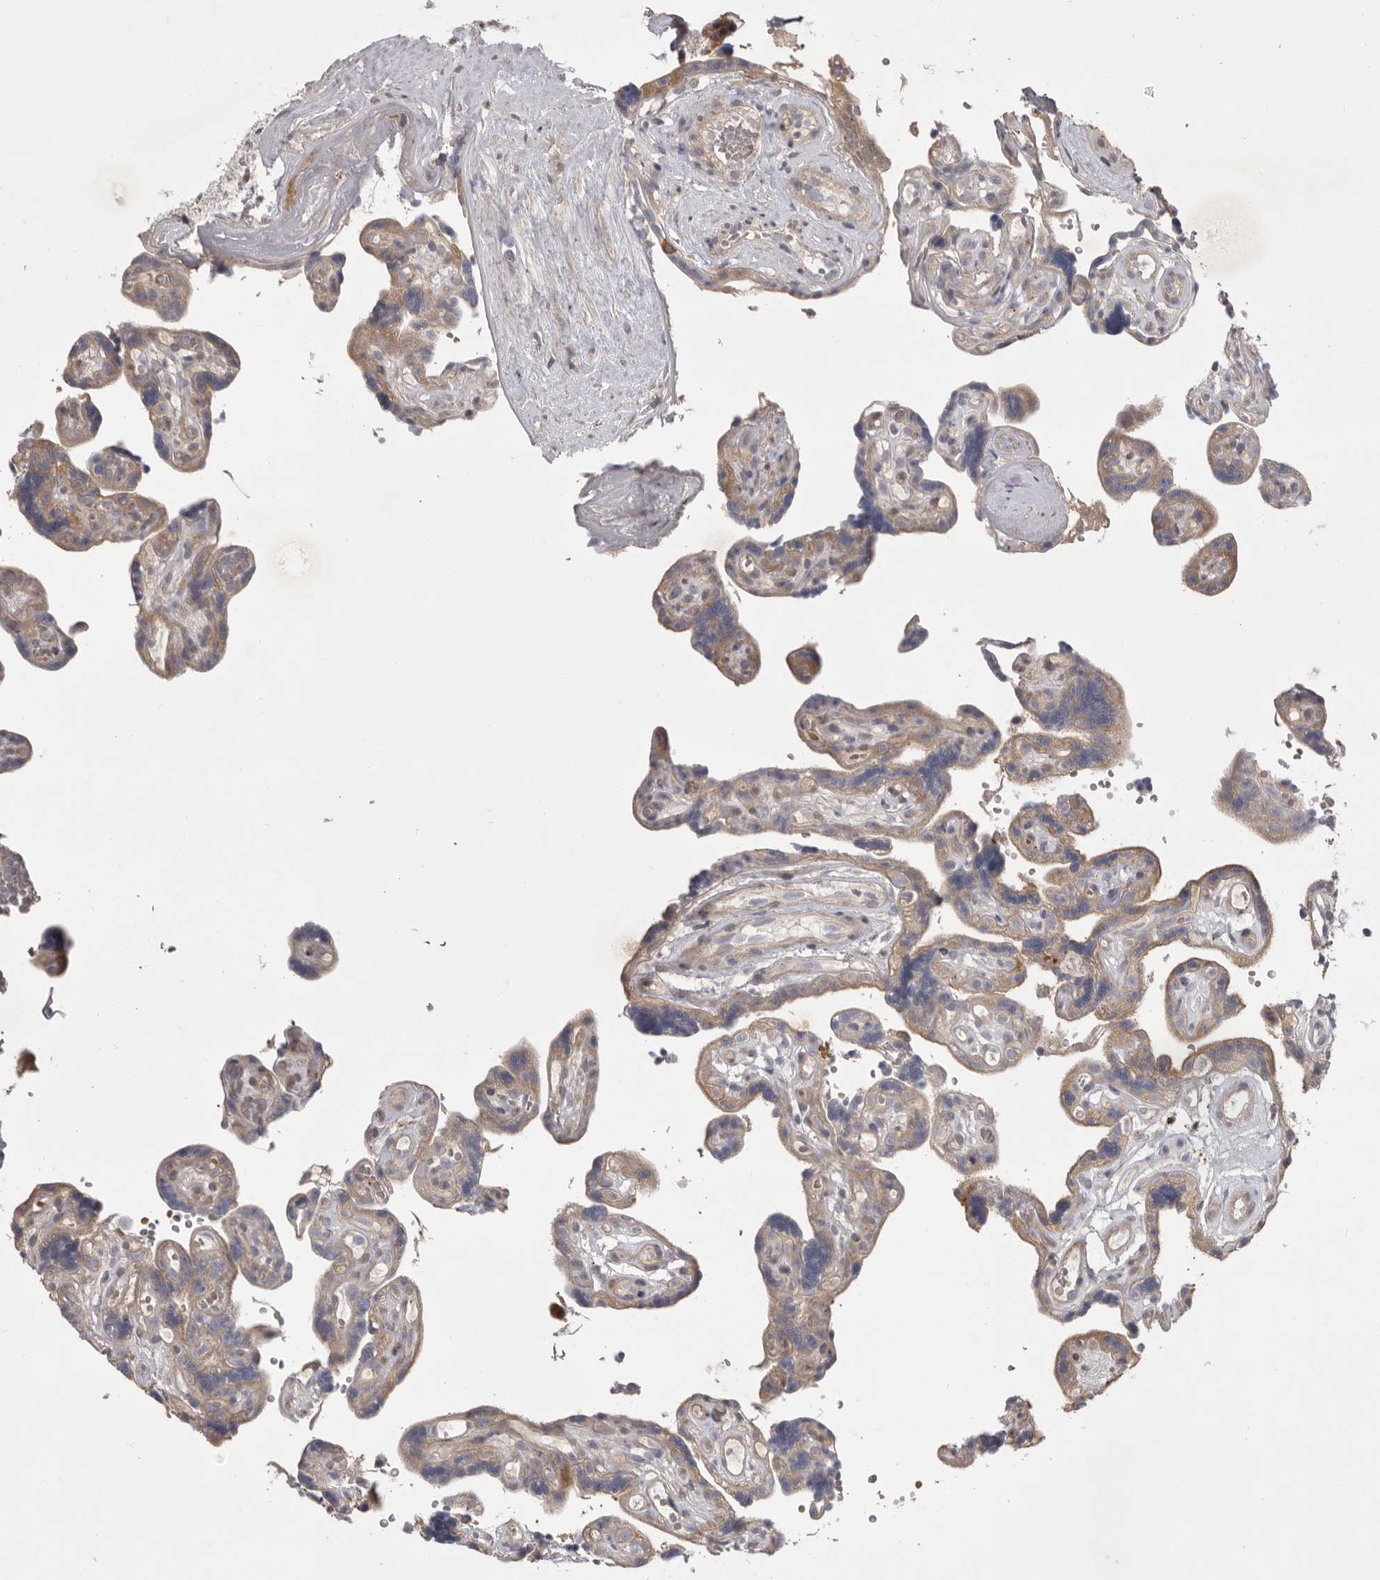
{"staining": {"intensity": "moderate", "quantity": "<25%", "location": "cytoplasmic/membranous"}, "tissue": "placenta", "cell_type": "Decidual cells", "image_type": "normal", "snomed": [{"axis": "morphology", "description": "Normal tissue, NOS"}, {"axis": "topography", "description": "Placenta"}], "caption": "Brown immunohistochemical staining in benign placenta reveals moderate cytoplasmic/membranous staining in approximately <25% of decidual cells.", "gene": "WDR47", "patient": {"sex": "female", "age": 30}}